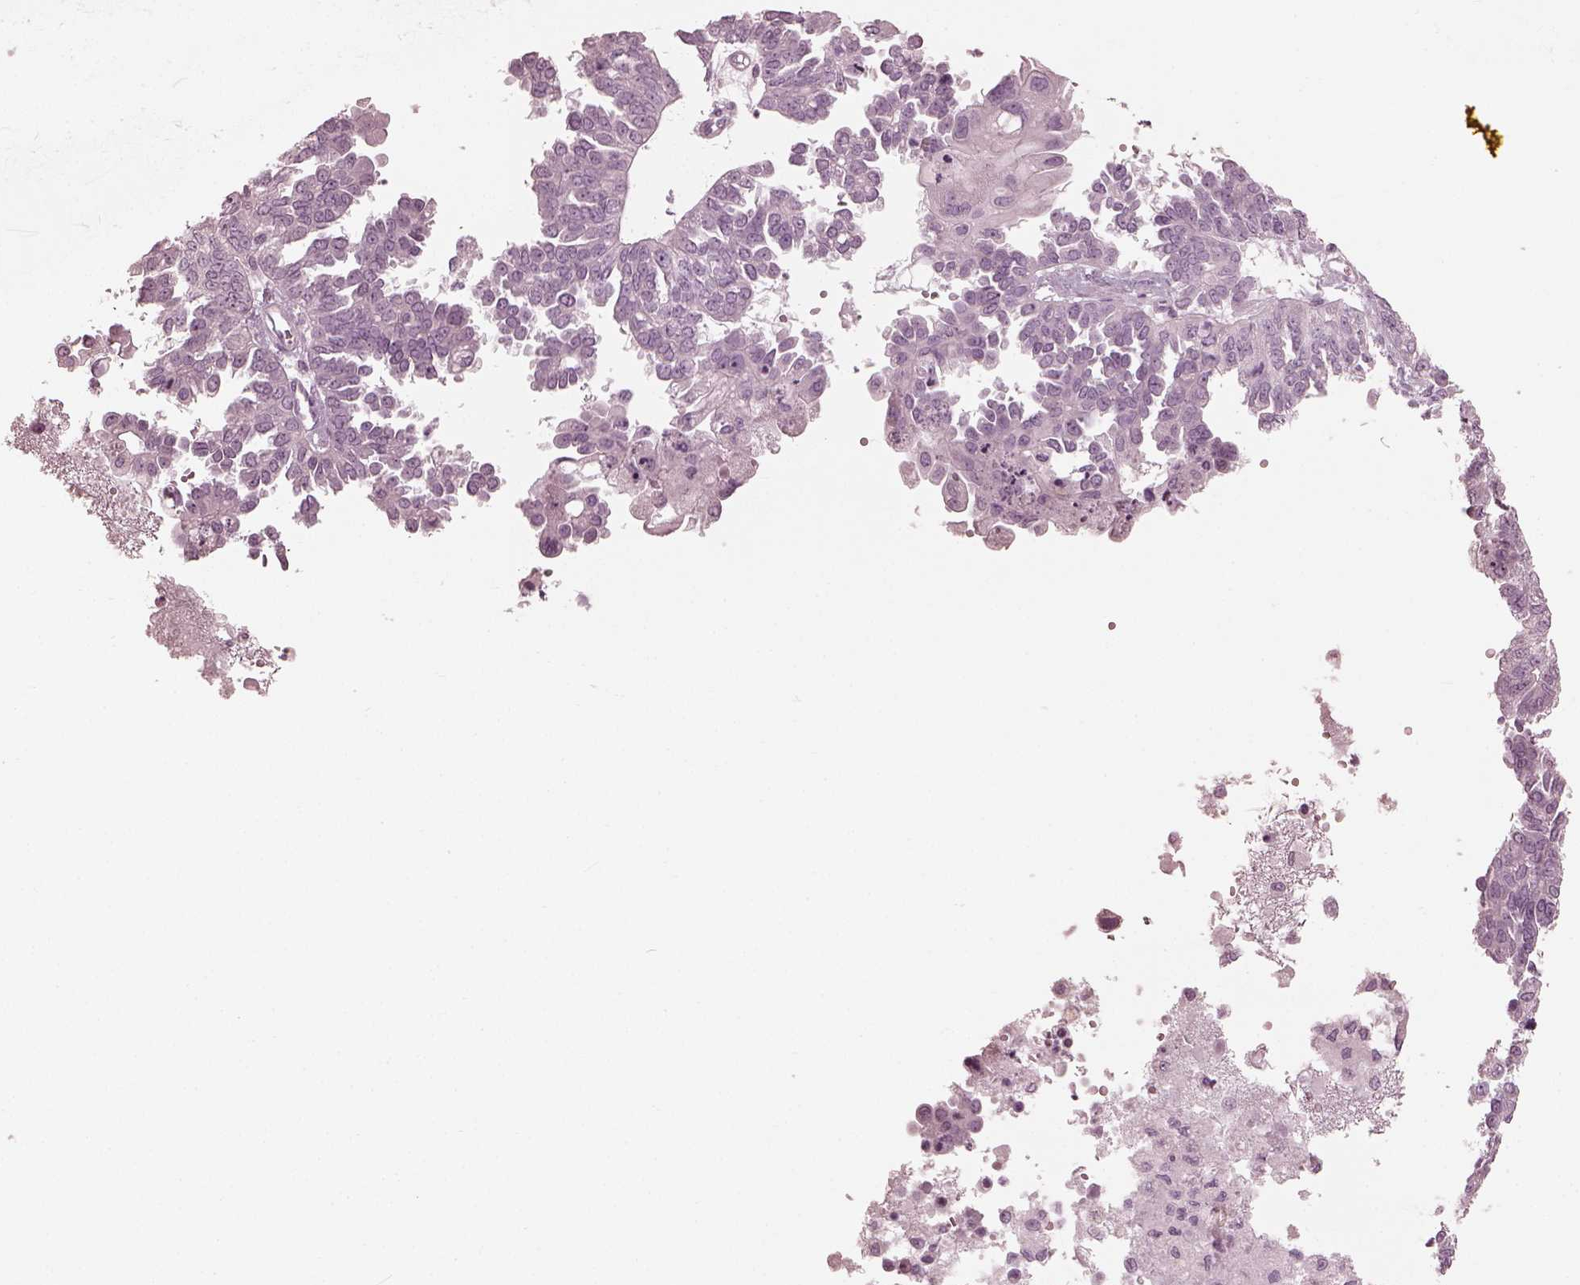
{"staining": {"intensity": "negative", "quantity": "none", "location": "none"}, "tissue": "ovarian cancer", "cell_type": "Tumor cells", "image_type": "cancer", "snomed": [{"axis": "morphology", "description": "Cystadenocarcinoma, serous, NOS"}, {"axis": "topography", "description": "Ovary"}], "caption": "High magnification brightfield microscopy of ovarian cancer stained with DAB (brown) and counterstained with hematoxylin (blue): tumor cells show no significant expression.", "gene": "SAXO2", "patient": {"sex": "female", "age": 53}}